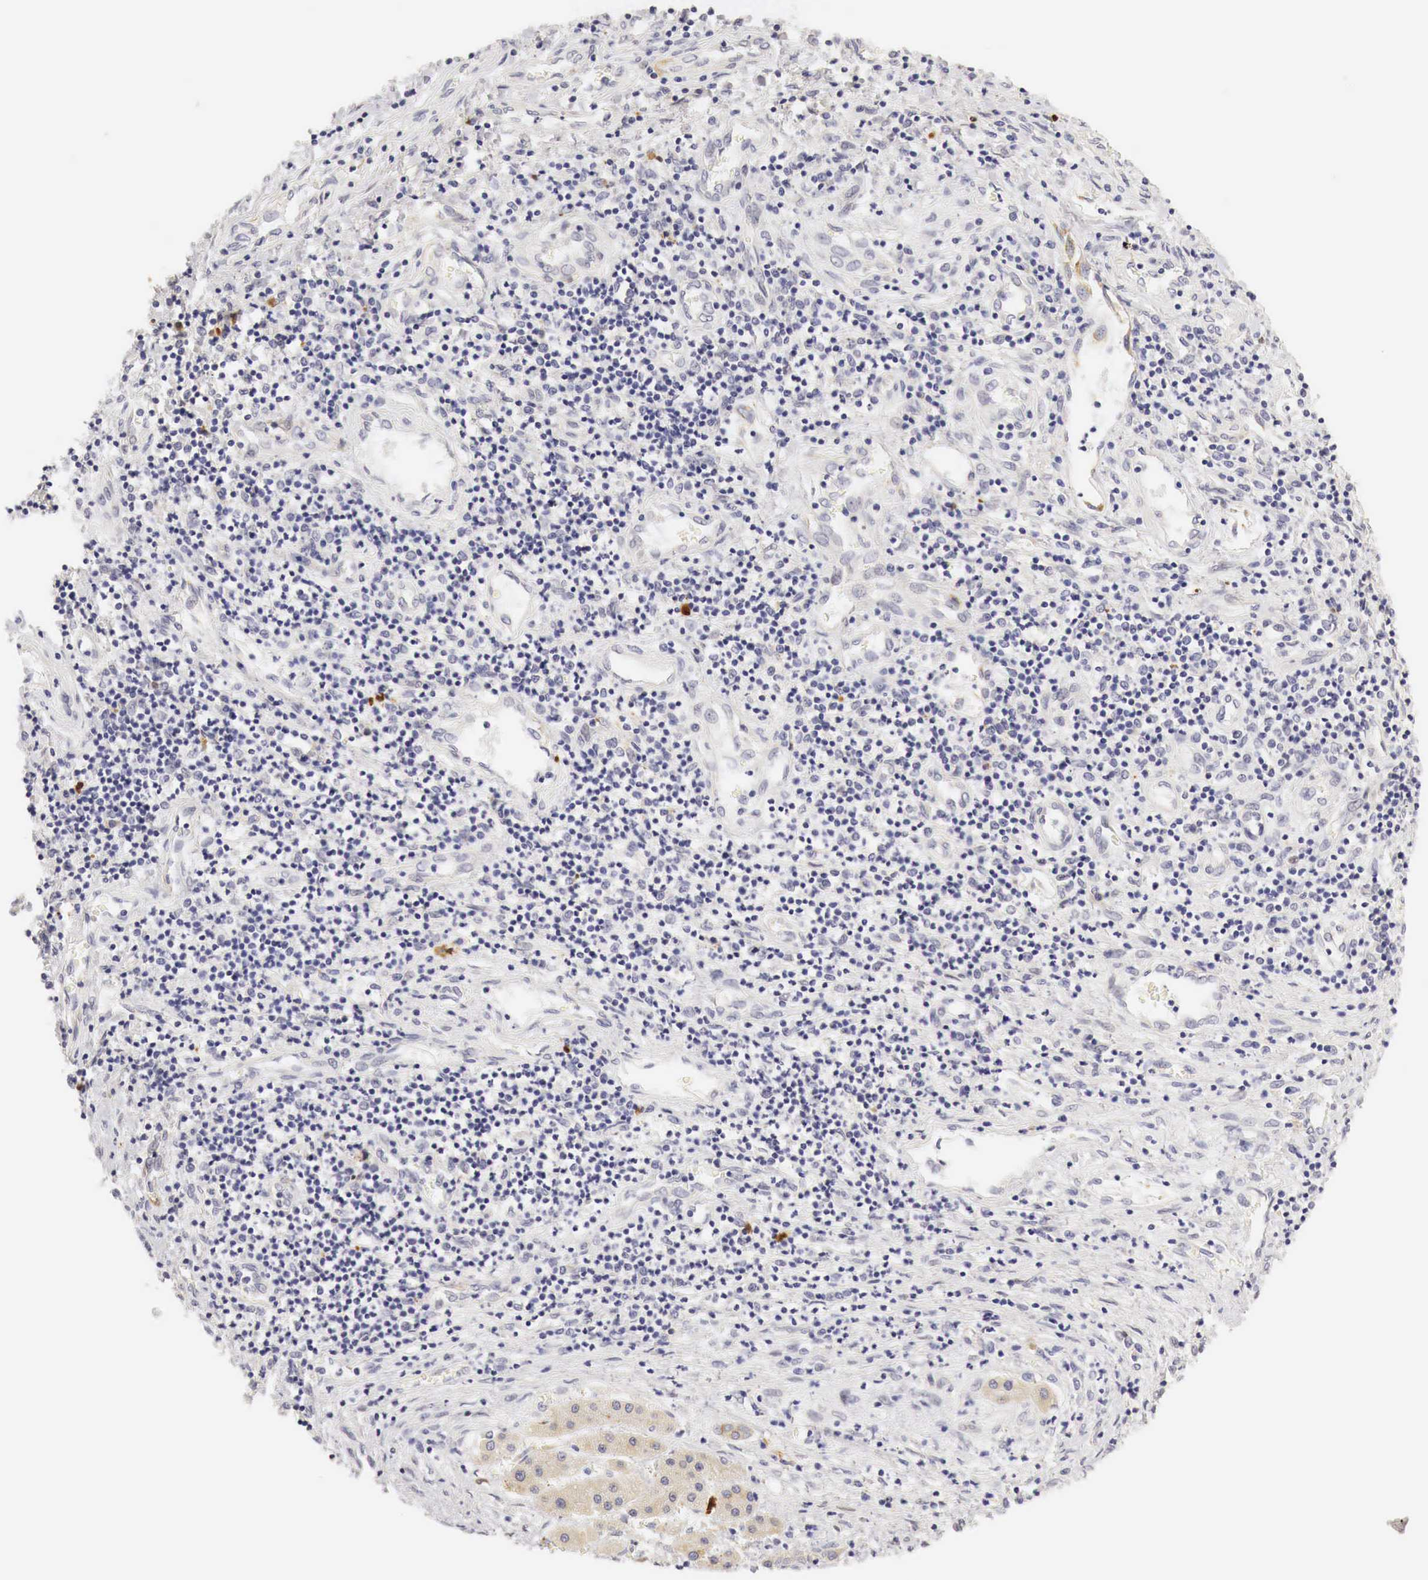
{"staining": {"intensity": "weak", "quantity": "25%-75%", "location": "cytoplasmic/membranous"}, "tissue": "liver cancer", "cell_type": "Tumor cells", "image_type": "cancer", "snomed": [{"axis": "morphology", "description": "Carcinoma, Hepatocellular, NOS"}, {"axis": "topography", "description": "Liver"}], "caption": "The histopathology image demonstrates immunohistochemical staining of liver hepatocellular carcinoma. There is weak cytoplasmic/membranous expression is present in about 25%-75% of tumor cells.", "gene": "CASP3", "patient": {"sex": "male", "age": 24}}